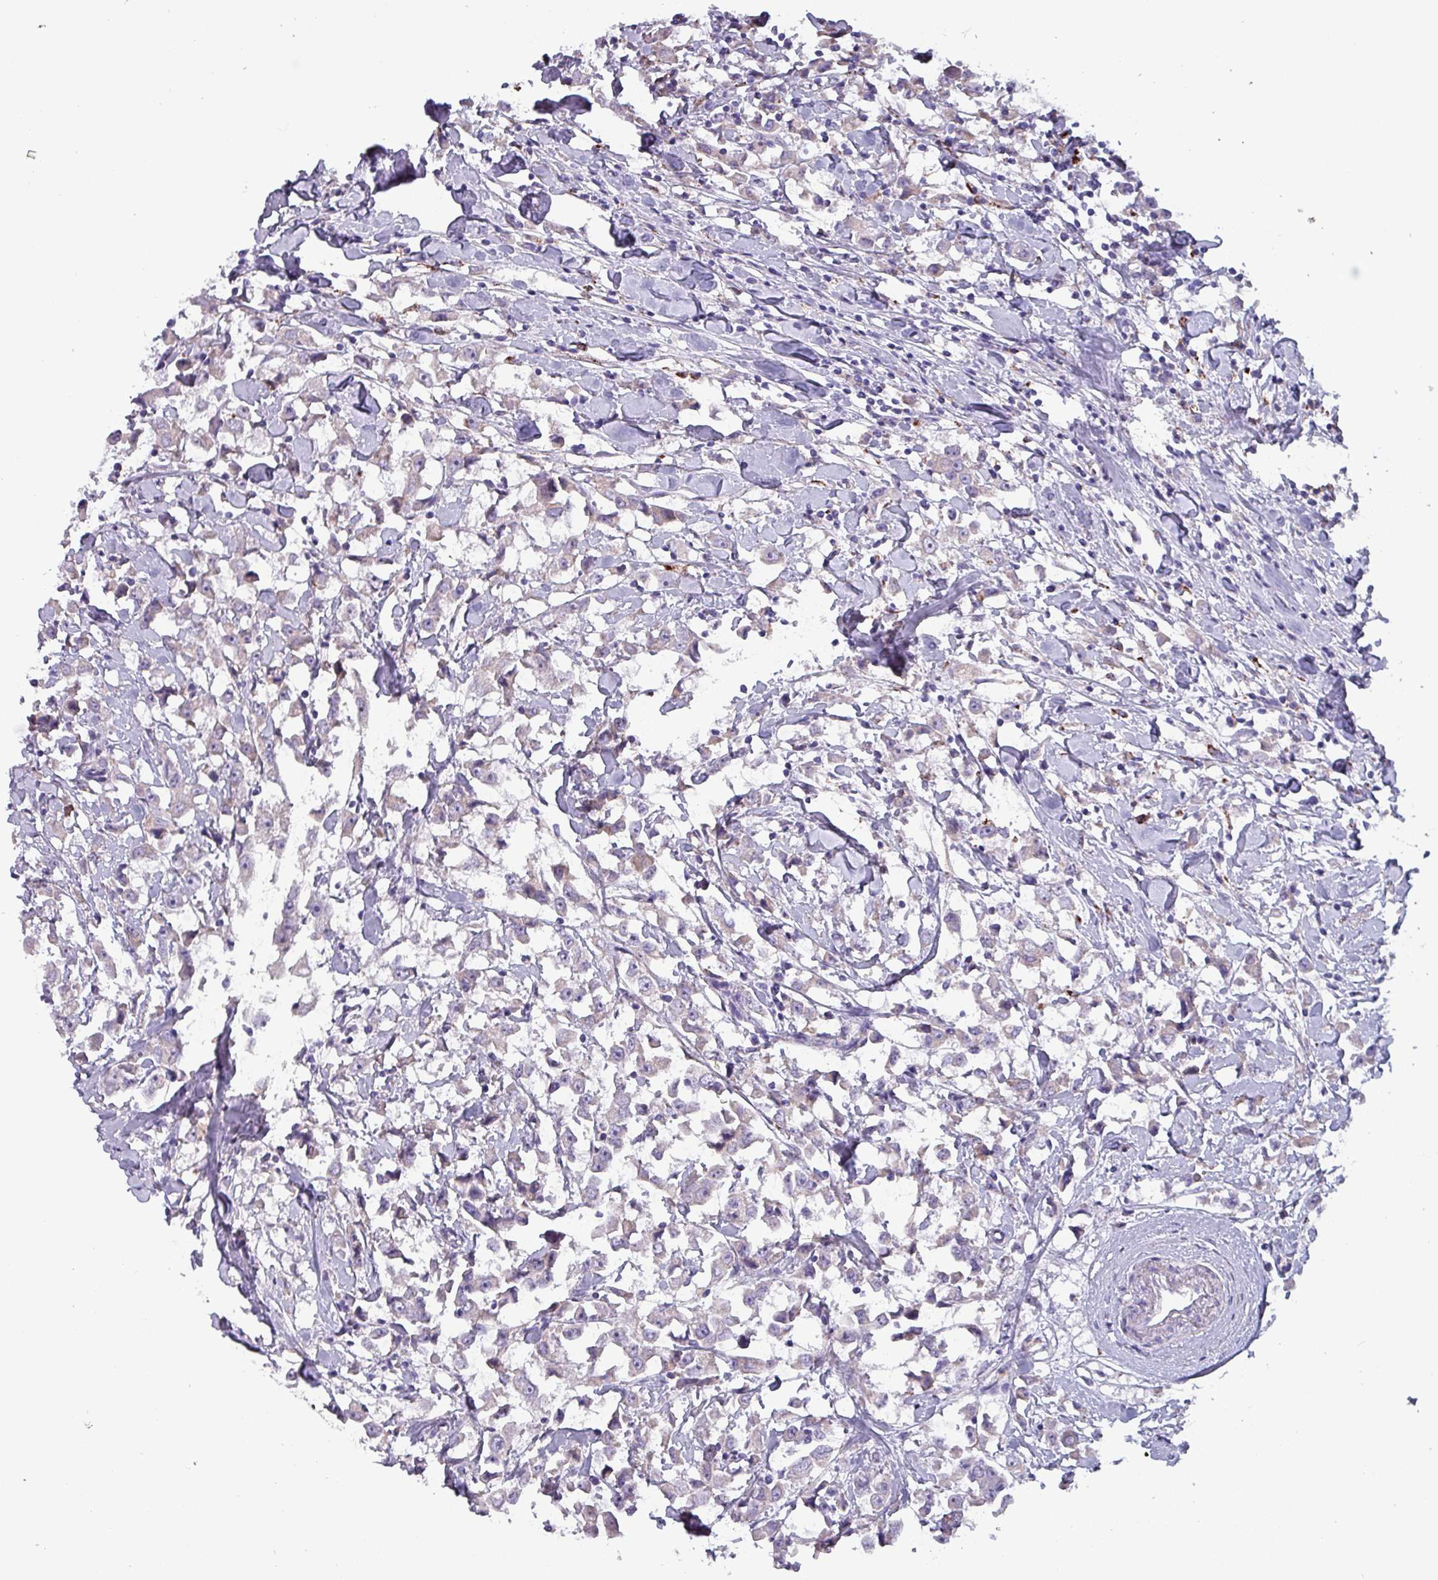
{"staining": {"intensity": "negative", "quantity": "none", "location": "none"}, "tissue": "breast cancer", "cell_type": "Tumor cells", "image_type": "cancer", "snomed": [{"axis": "morphology", "description": "Duct carcinoma"}, {"axis": "topography", "description": "Breast"}], "caption": "High magnification brightfield microscopy of breast cancer (invasive ductal carcinoma) stained with DAB (3,3'-diaminobenzidine) (brown) and counterstained with hematoxylin (blue): tumor cells show no significant positivity.", "gene": "HSD3B7", "patient": {"sex": "female", "age": 61}}